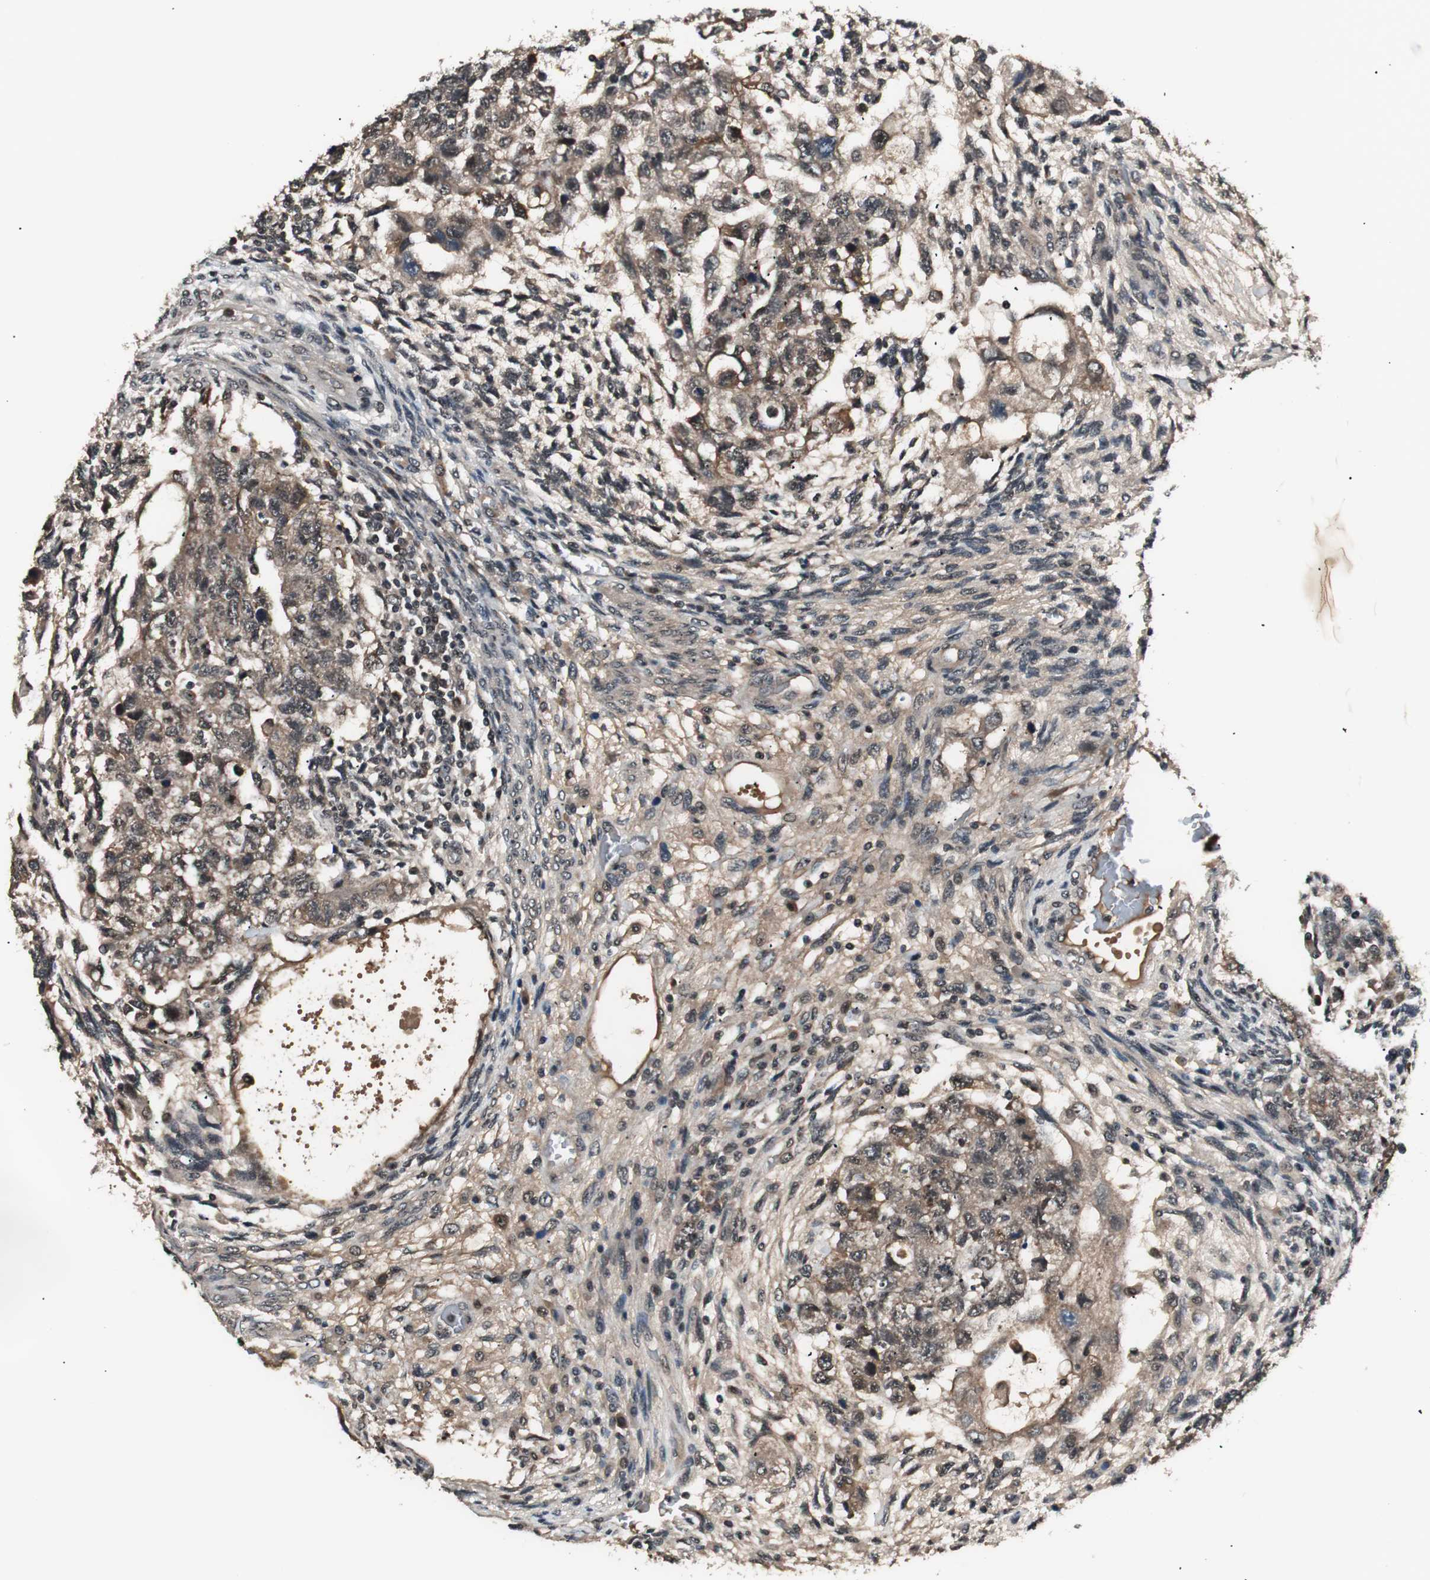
{"staining": {"intensity": "moderate", "quantity": ">75%", "location": "cytoplasmic/membranous"}, "tissue": "testis cancer", "cell_type": "Tumor cells", "image_type": "cancer", "snomed": [{"axis": "morphology", "description": "Normal tissue, NOS"}, {"axis": "morphology", "description": "Carcinoma, Embryonal, NOS"}, {"axis": "topography", "description": "Testis"}], "caption": "Tumor cells demonstrate medium levels of moderate cytoplasmic/membranous staining in about >75% of cells in testis cancer.", "gene": "NFRKB", "patient": {"sex": "male", "age": 36}}